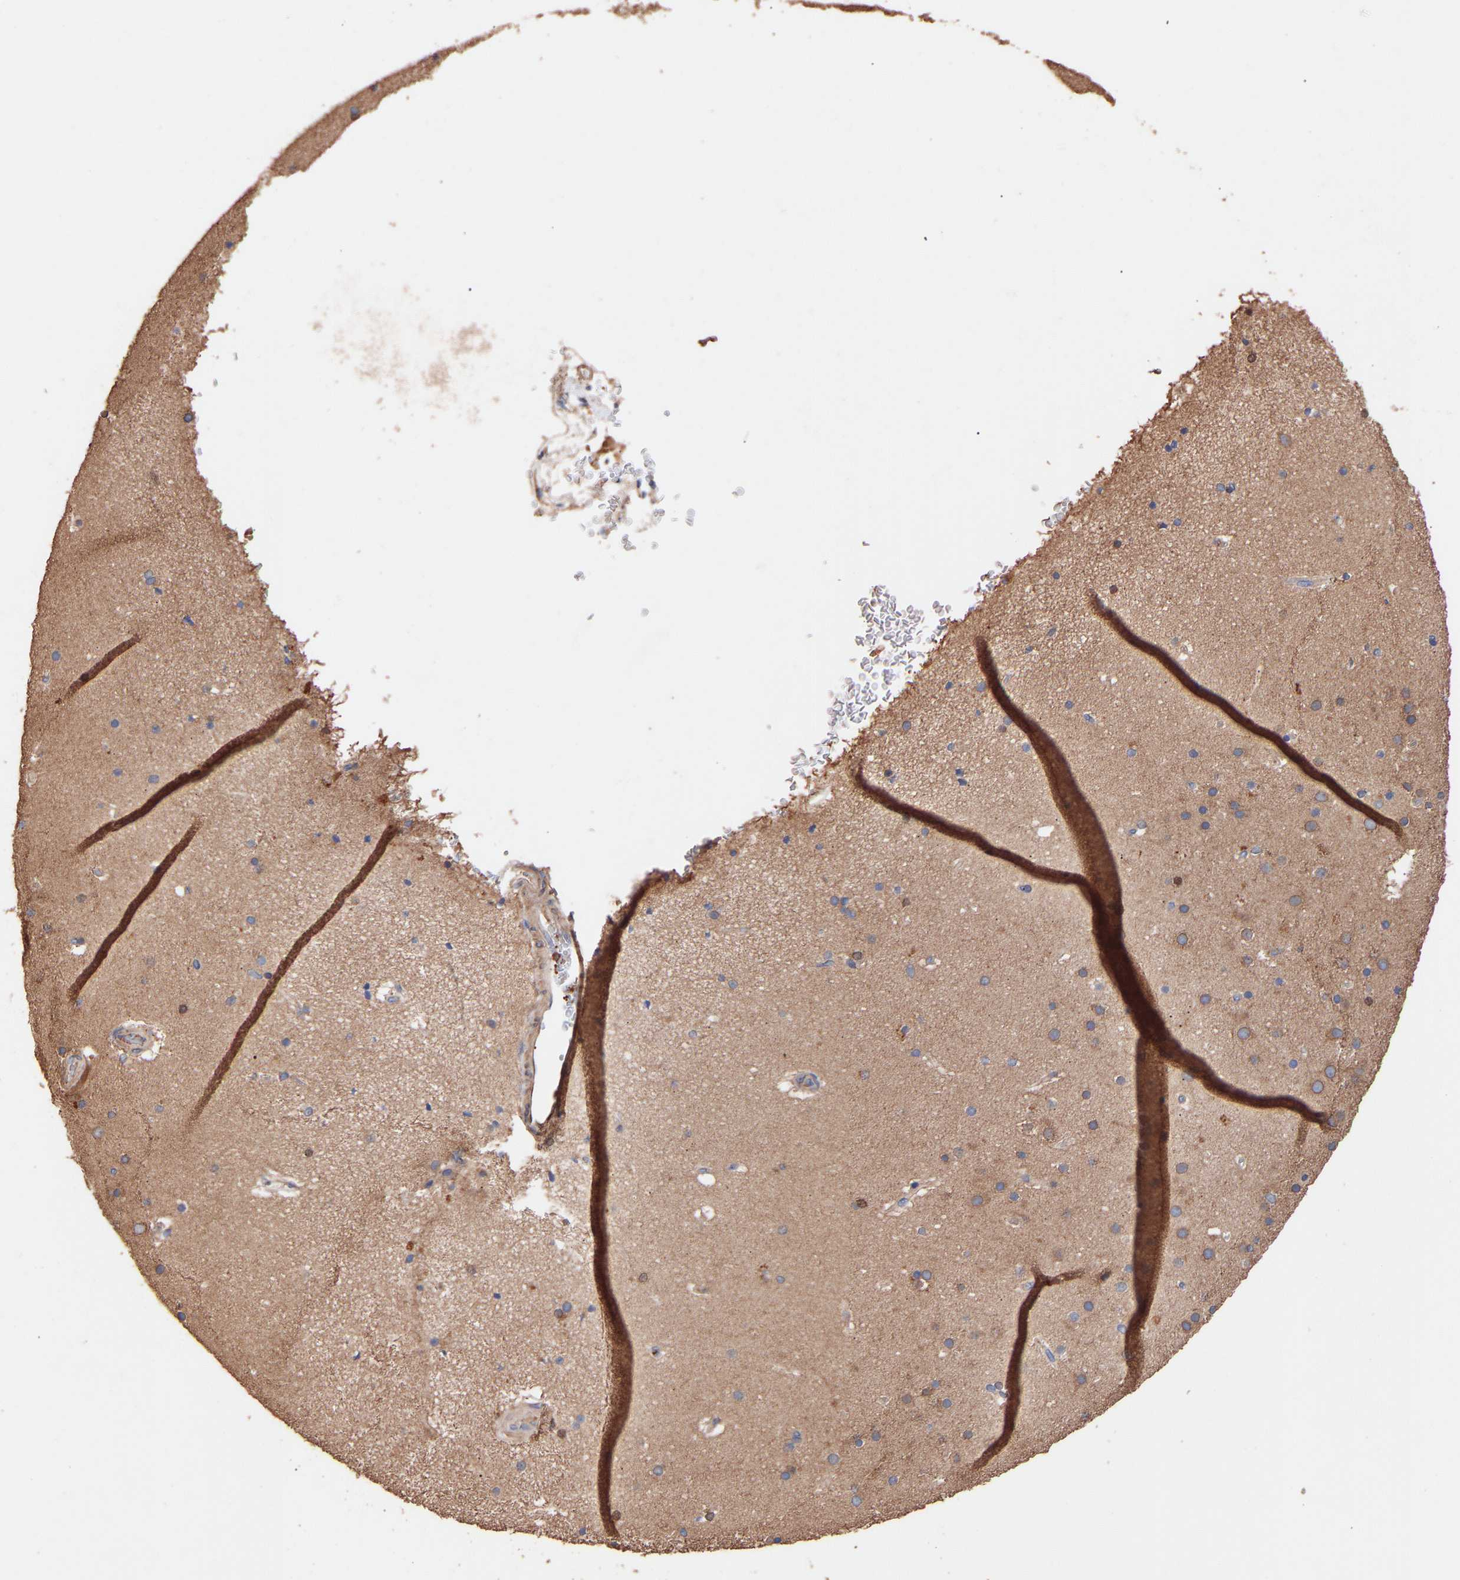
{"staining": {"intensity": "moderate", "quantity": "25%-75%", "location": "cytoplasmic/membranous"}, "tissue": "cerebral cortex", "cell_type": "Endothelial cells", "image_type": "normal", "snomed": [{"axis": "morphology", "description": "Normal tissue, NOS"}, {"axis": "topography", "description": "Cerebral cortex"}], "caption": "Immunohistochemical staining of unremarkable cerebral cortex displays medium levels of moderate cytoplasmic/membranous expression in approximately 25%-75% of endothelial cells. Immunohistochemistry (ihc) stains the protein of interest in brown and the nuclei are stained blue.", "gene": "TMEM268", "patient": {"sex": "male", "age": 57}}